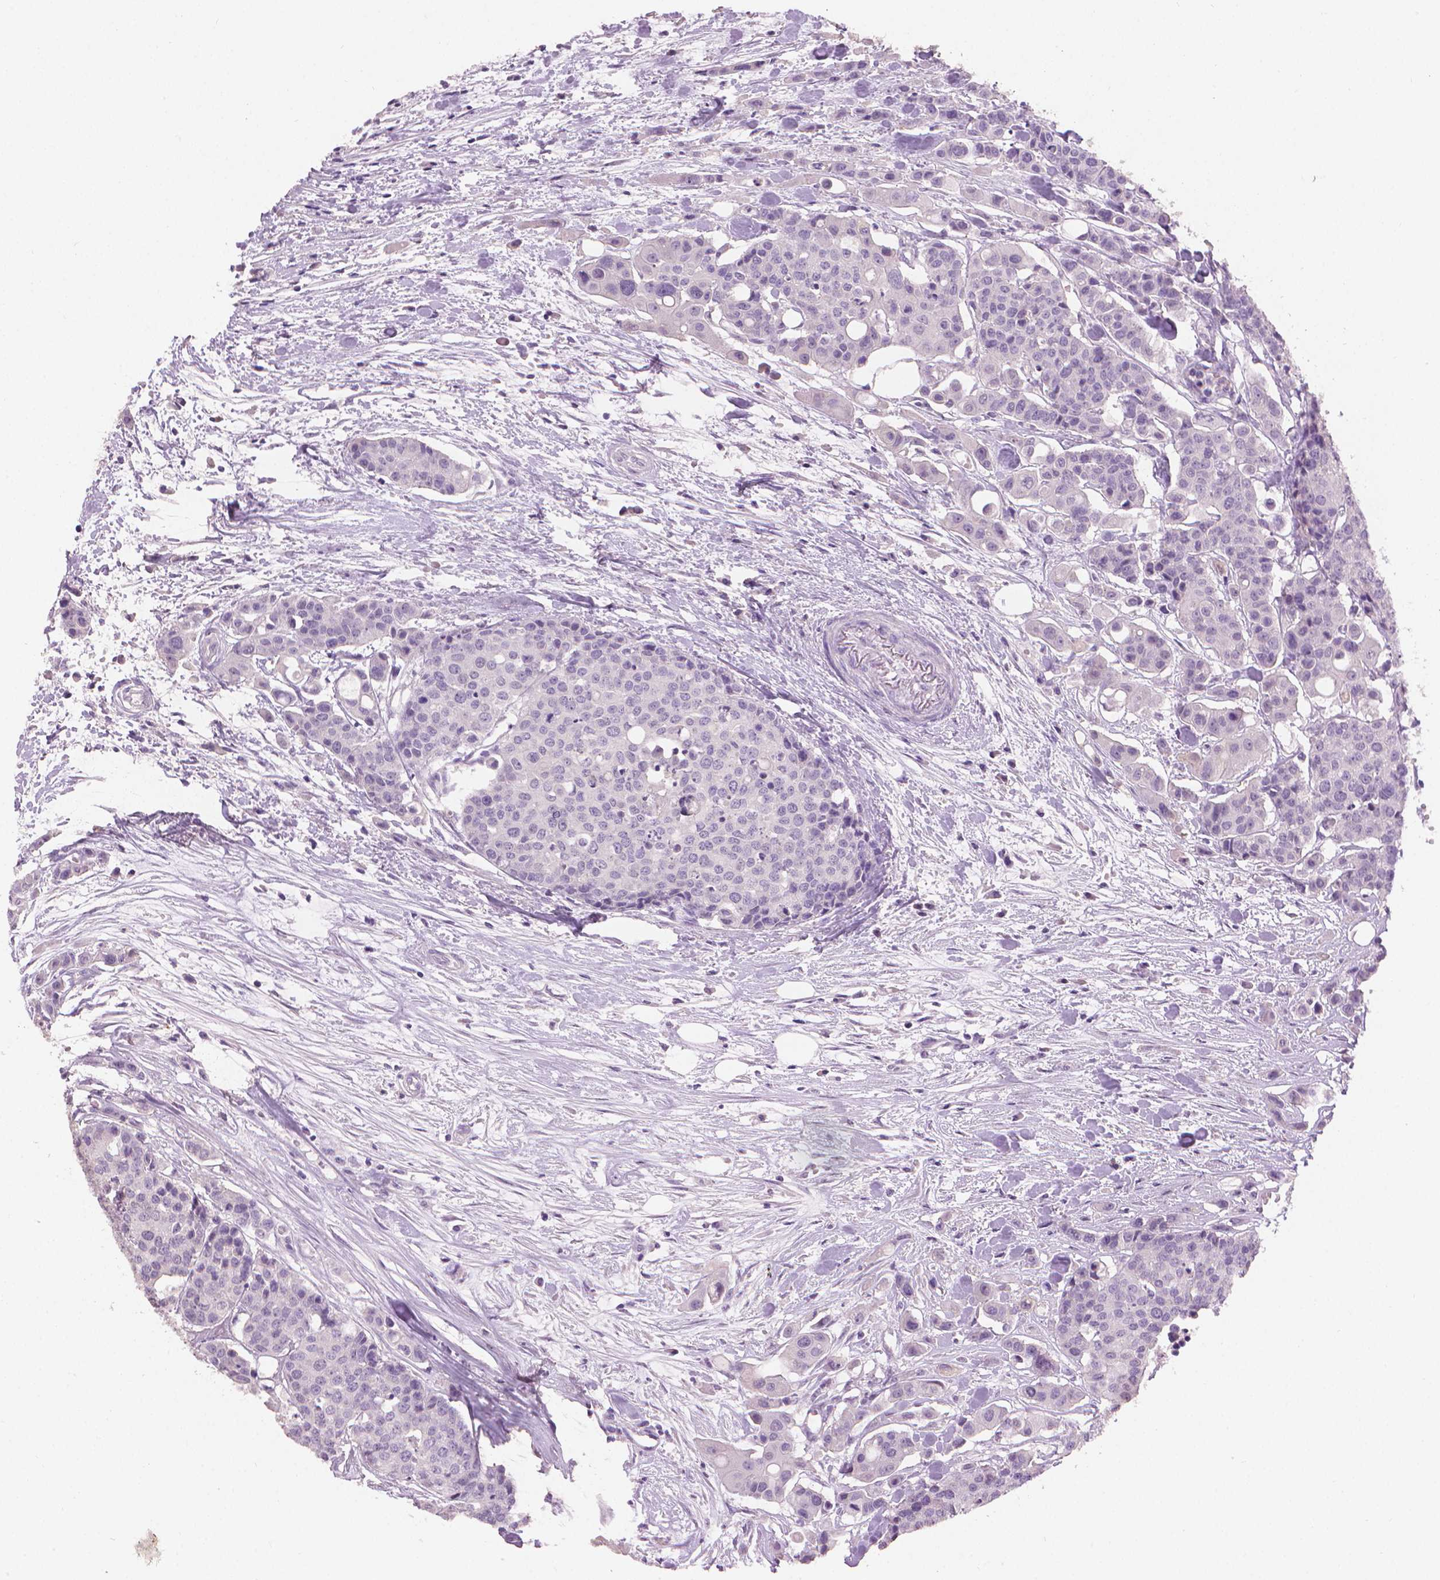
{"staining": {"intensity": "negative", "quantity": "none", "location": "none"}, "tissue": "carcinoid", "cell_type": "Tumor cells", "image_type": "cancer", "snomed": [{"axis": "morphology", "description": "Carcinoid, malignant, NOS"}, {"axis": "topography", "description": "Colon"}], "caption": "IHC histopathology image of neoplastic tissue: human carcinoid stained with DAB (3,3'-diaminobenzidine) reveals no significant protein expression in tumor cells.", "gene": "MLANA", "patient": {"sex": "male", "age": 81}}